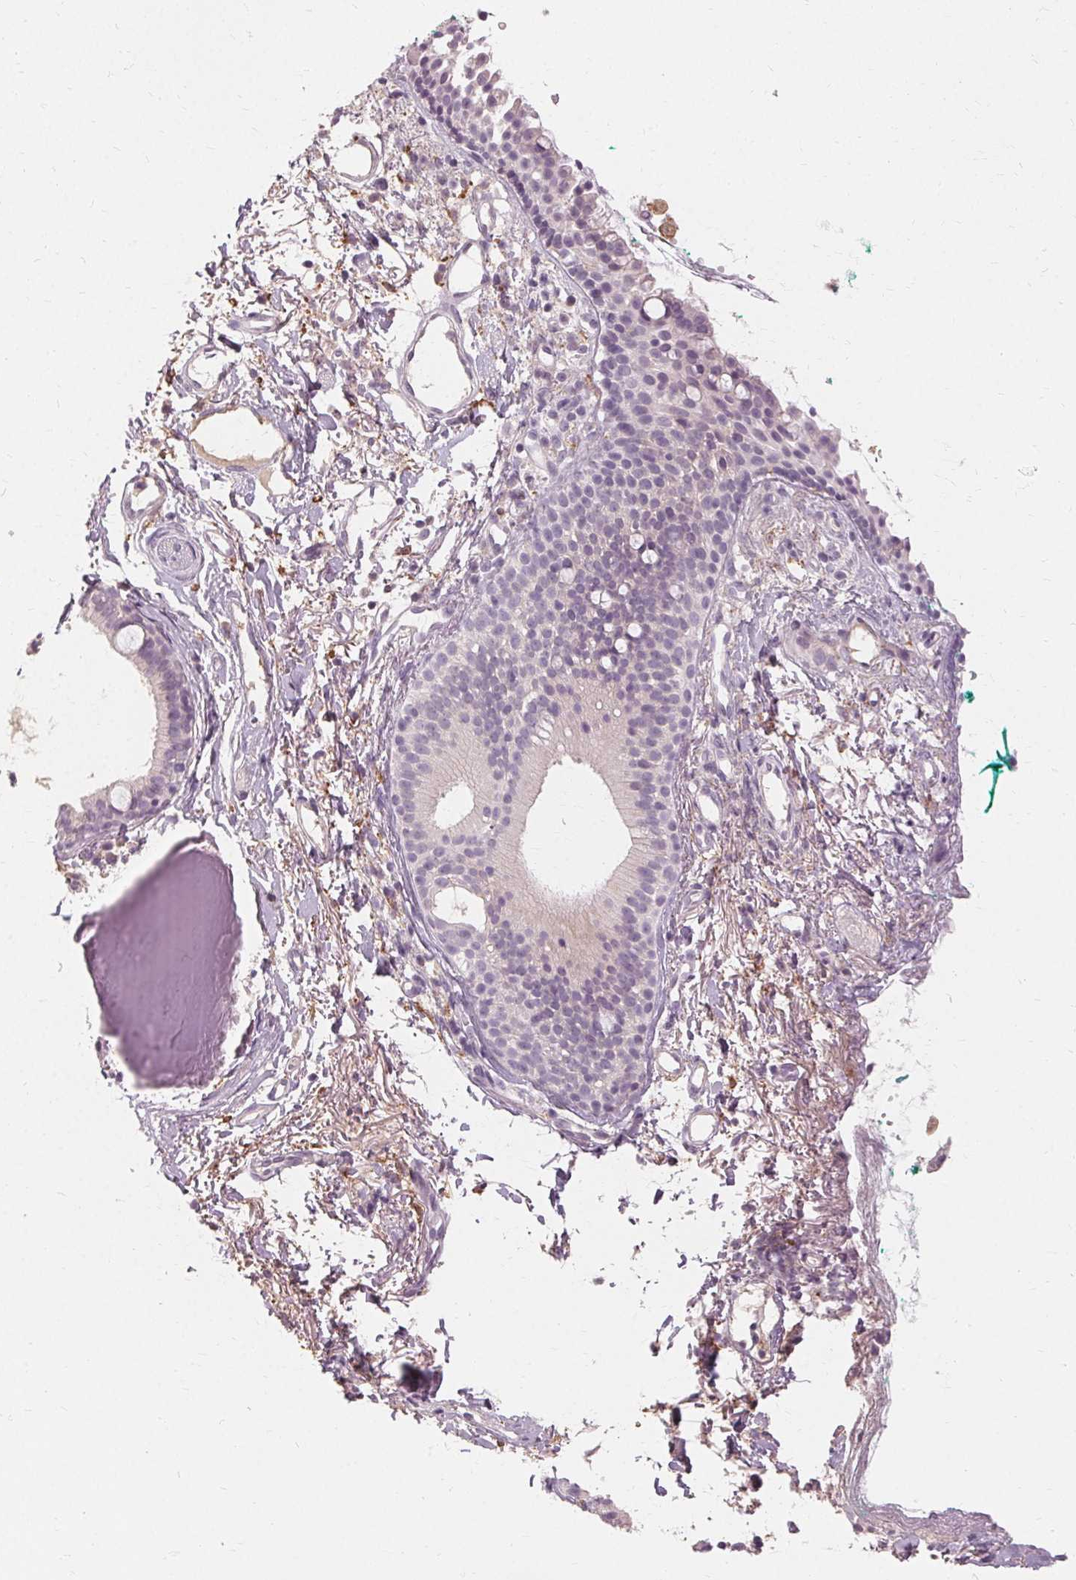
{"staining": {"intensity": "negative", "quantity": "none", "location": "none"}, "tissue": "nasopharynx", "cell_type": "Respiratory epithelial cells", "image_type": "normal", "snomed": [{"axis": "morphology", "description": "Normal tissue, NOS"}, {"axis": "morphology", "description": "Basal cell carcinoma"}, {"axis": "topography", "description": "Cartilage tissue"}, {"axis": "topography", "description": "Nasopharynx"}, {"axis": "topography", "description": "Oral tissue"}], "caption": "This is a micrograph of IHC staining of unremarkable nasopharynx, which shows no expression in respiratory epithelial cells.", "gene": "IFNGR1", "patient": {"sex": "female", "age": 77}}